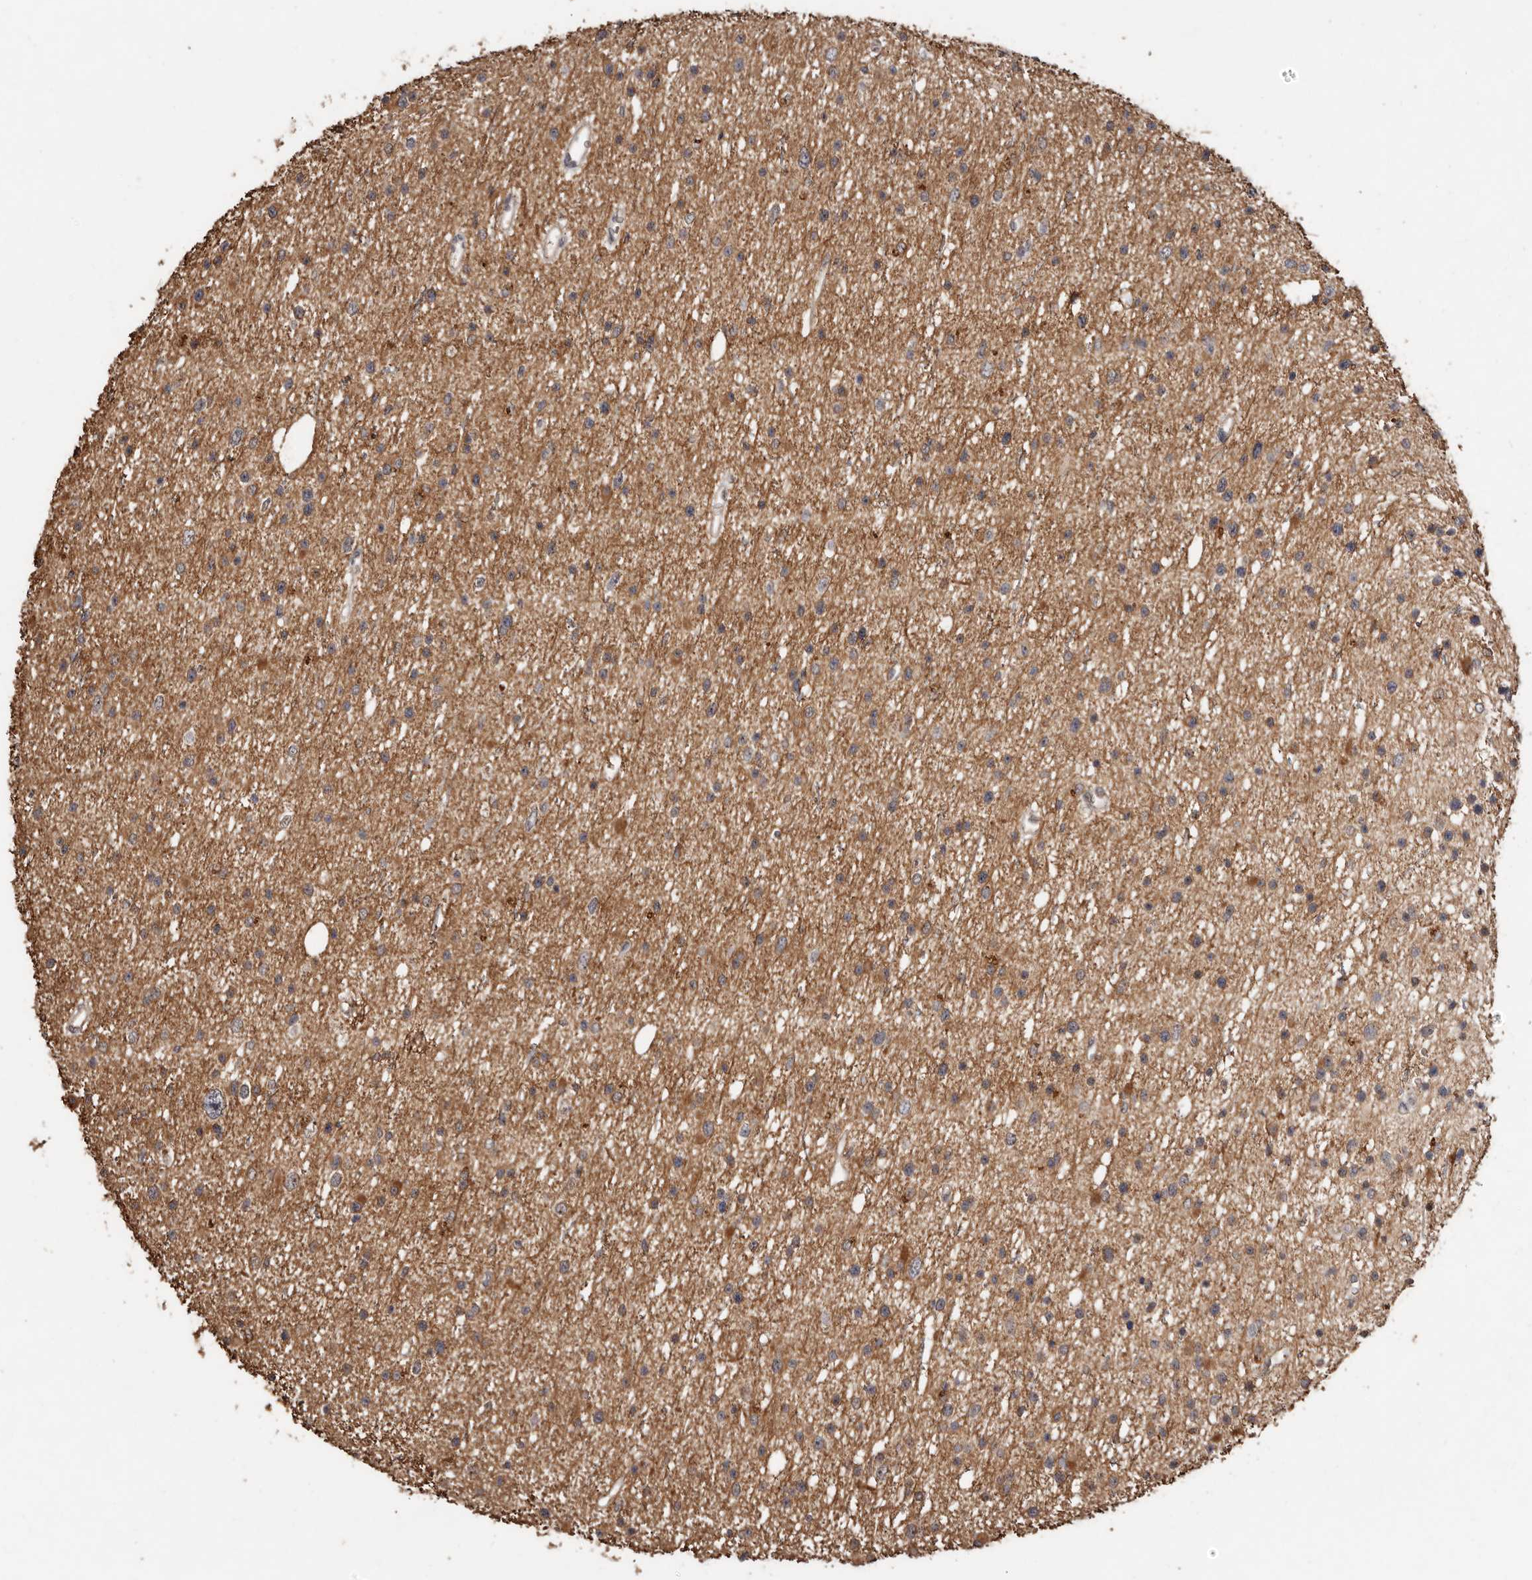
{"staining": {"intensity": "moderate", "quantity": "25%-75%", "location": "cytoplasmic/membranous"}, "tissue": "glioma", "cell_type": "Tumor cells", "image_type": "cancer", "snomed": [{"axis": "morphology", "description": "Glioma, malignant, Low grade"}, {"axis": "topography", "description": "Cerebral cortex"}], "caption": "Immunohistochemical staining of human glioma exhibits moderate cytoplasmic/membranous protein positivity in approximately 25%-75% of tumor cells.", "gene": "GRAMD2A", "patient": {"sex": "female", "age": 39}}